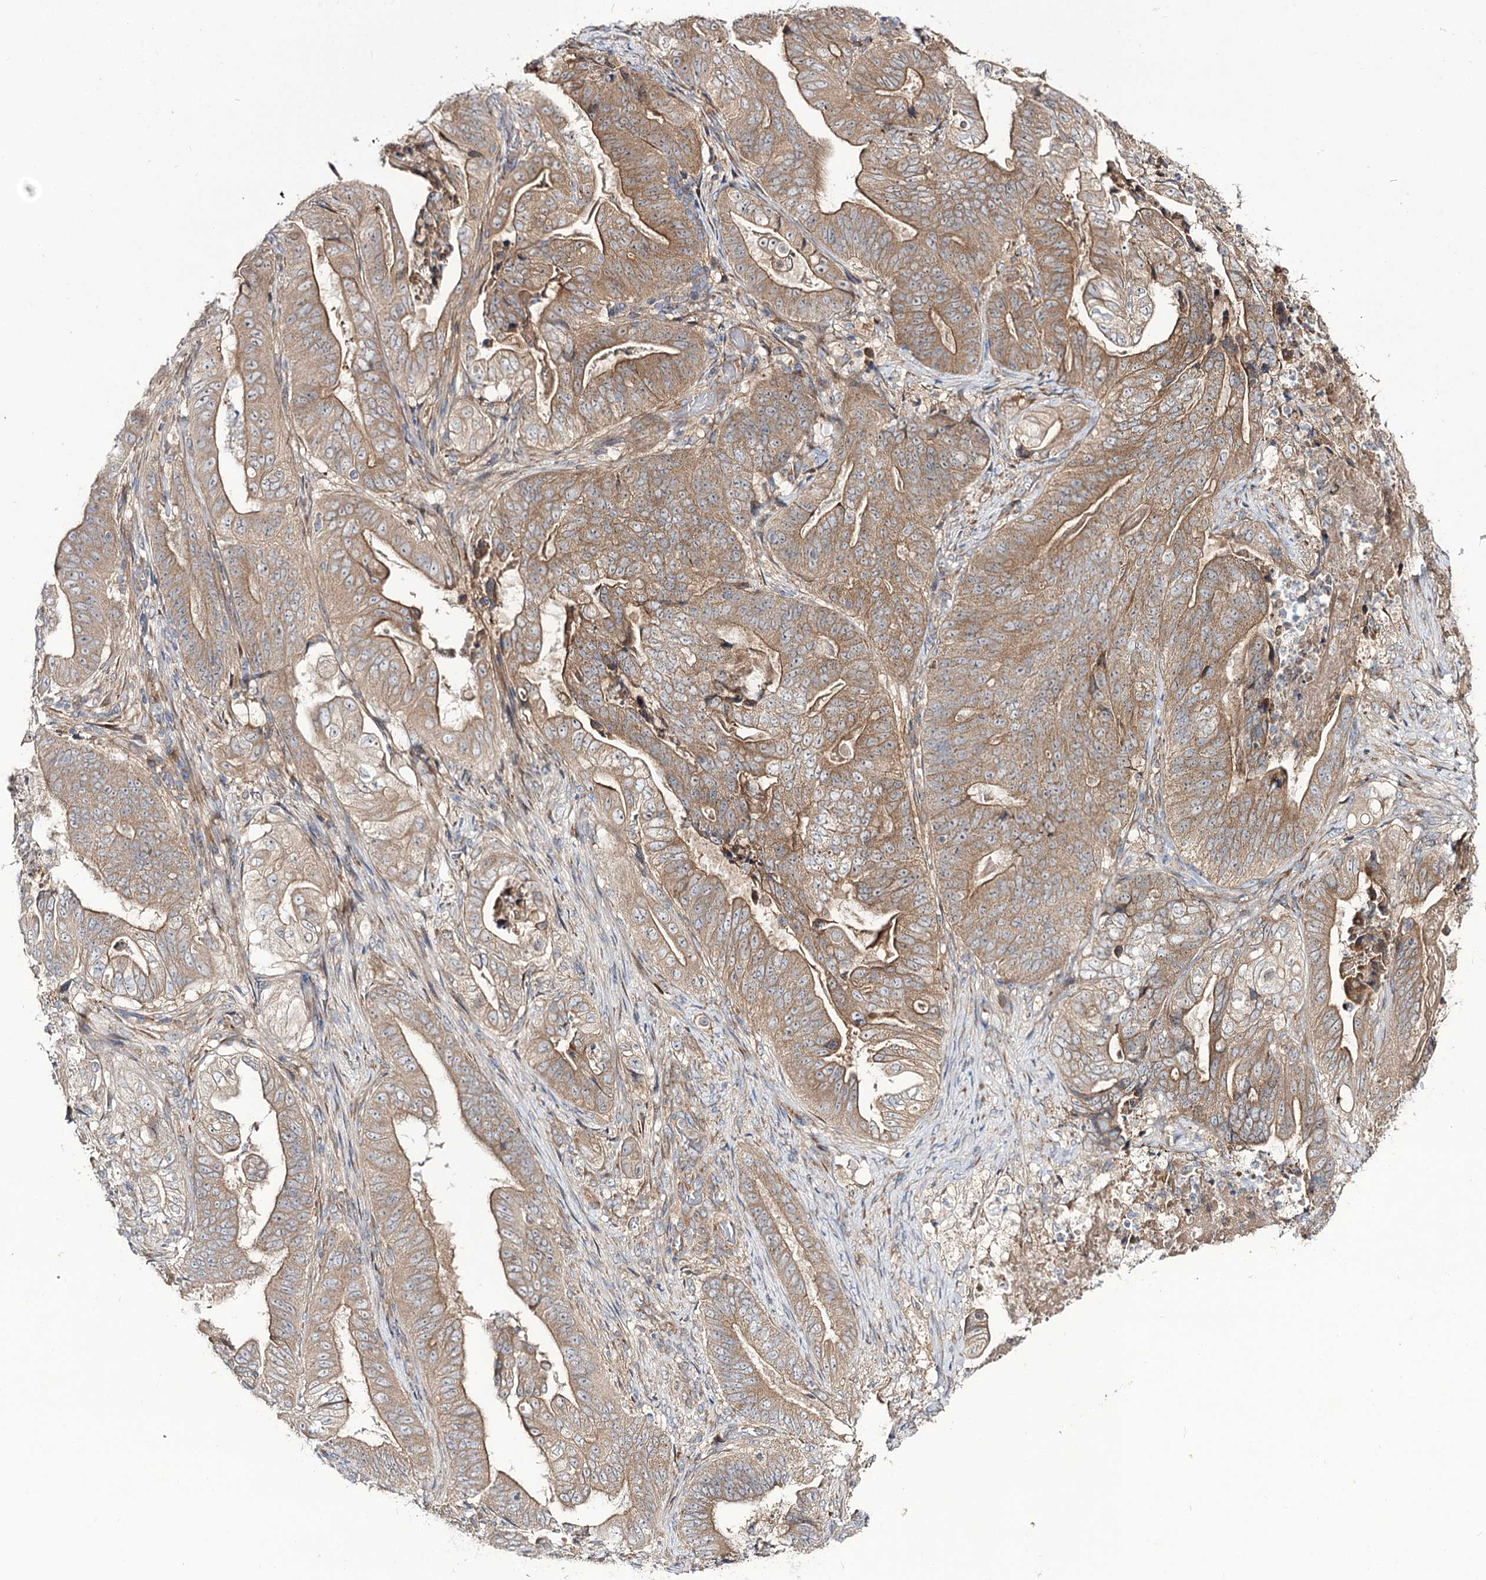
{"staining": {"intensity": "moderate", "quantity": ">75%", "location": "cytoplasmic/membranous"}, "tissue": "stomach cancer", "cell_type": "Tumor cells", "image_type": "cancer", "snomed": [{"axis": "morphology", "description": "Adenocarcinoma, NOS"}, {"axis": "topography", "description": "Stomach"}], "caption": "A high-resolution micrograph shows IHC staining of stomach cancer, which reveals moderate cytoplasmic/membranous staining in about >75% of tumor cells.", "gene": "C11orf80", "patient": {"sex": "female", "age": 73}}